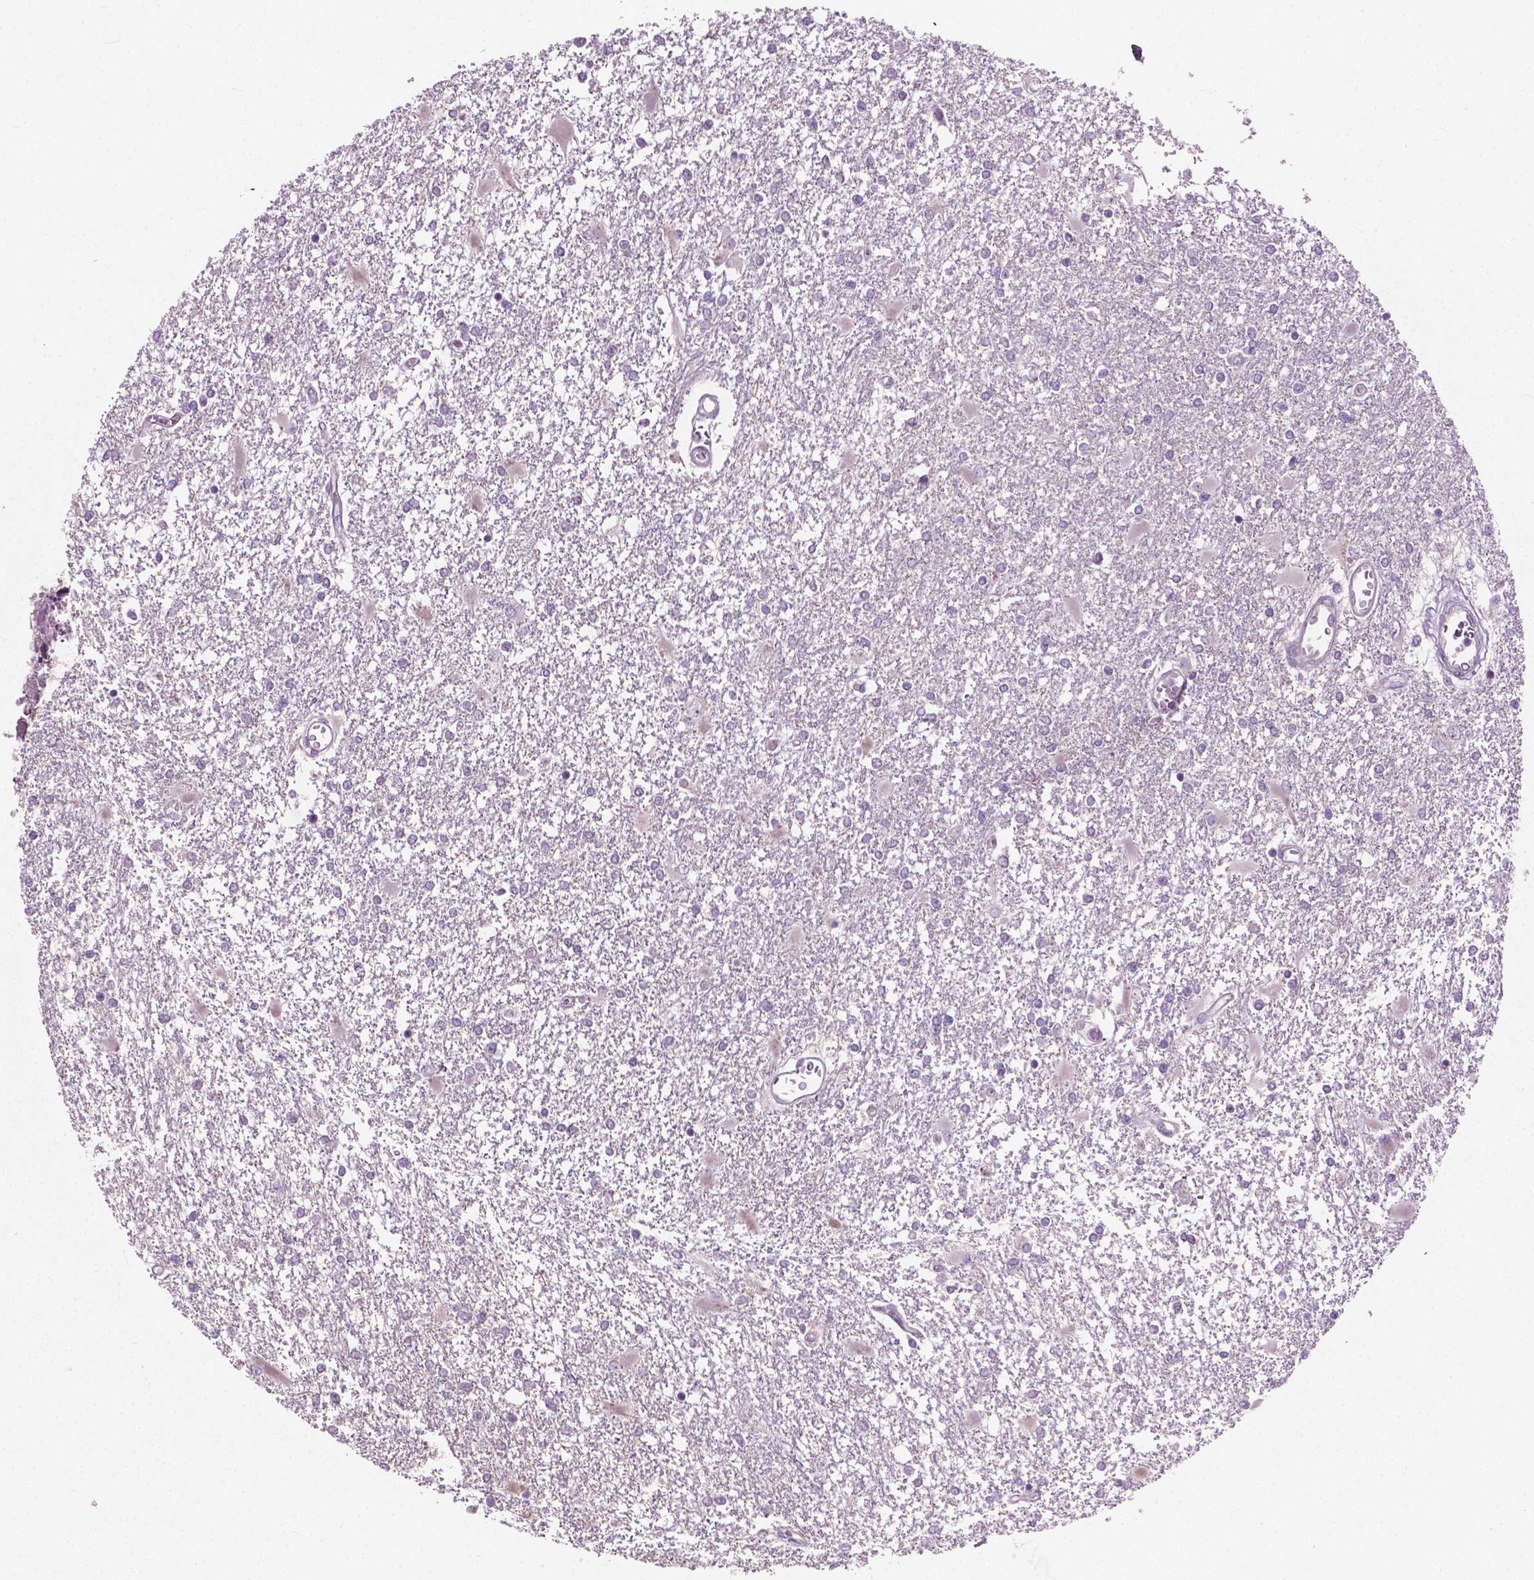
{"staining": {"intensity": "negative", "quantity": "none", "location": "none"}, "tissue": "glioma", "cell_type": "Tumor cells", "image_type": "cancer", "snomed": [{"axis": "morphology", "description": "Glioma, malignant, High grade"}, {"axis": "topography", "description": "Cerebral cortex"}], "caption": "There is no significant positivity in tumor cells of malignant high-grade glioma. (IHC, brightfield microscopy, high magnification).", "gene": "MZT1", "patient": {"sex": "male", "age": 79}}